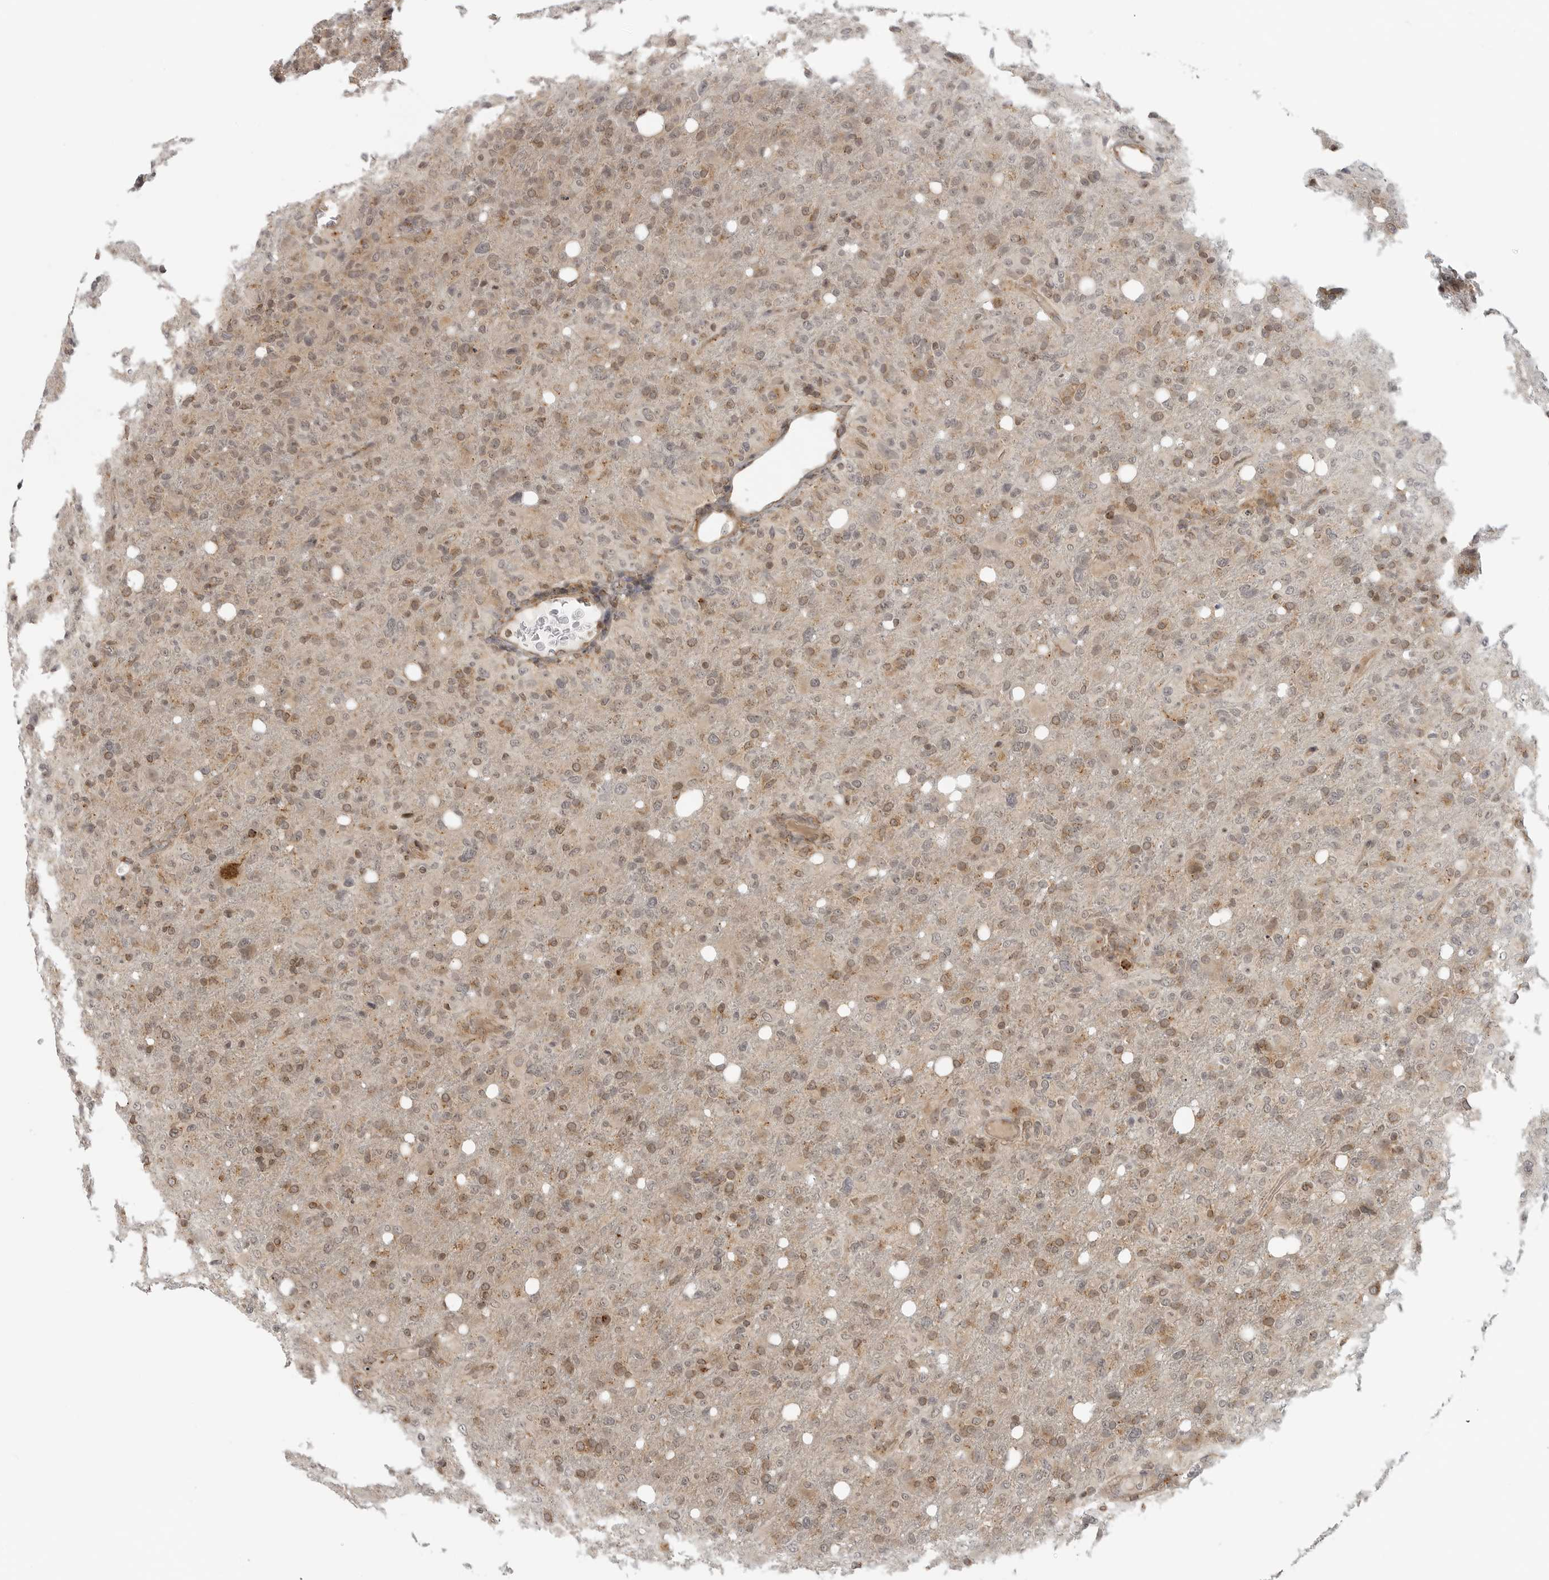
{"staining": {"intensity": "weak", "quantity": "25%-75%", "location": "cytoplasmic/membranous,nuclear"}, "tissue": "glioma", "cell_type": "Tumor cells", "image_type": "cancer", "snomed": [{"axis": "morphology", "description": "Glioma, malignant, High grade"}, {"axis": "topography", "description": "Brain"}], "caption": "Protein staining displays weak cytoplasmic/membranous and nuclear positivity in about 25%-75% of tumor cells in malignant high-grade glioma.", "gene": "COPA", "patient": {"sex": "female", "age": 57}}